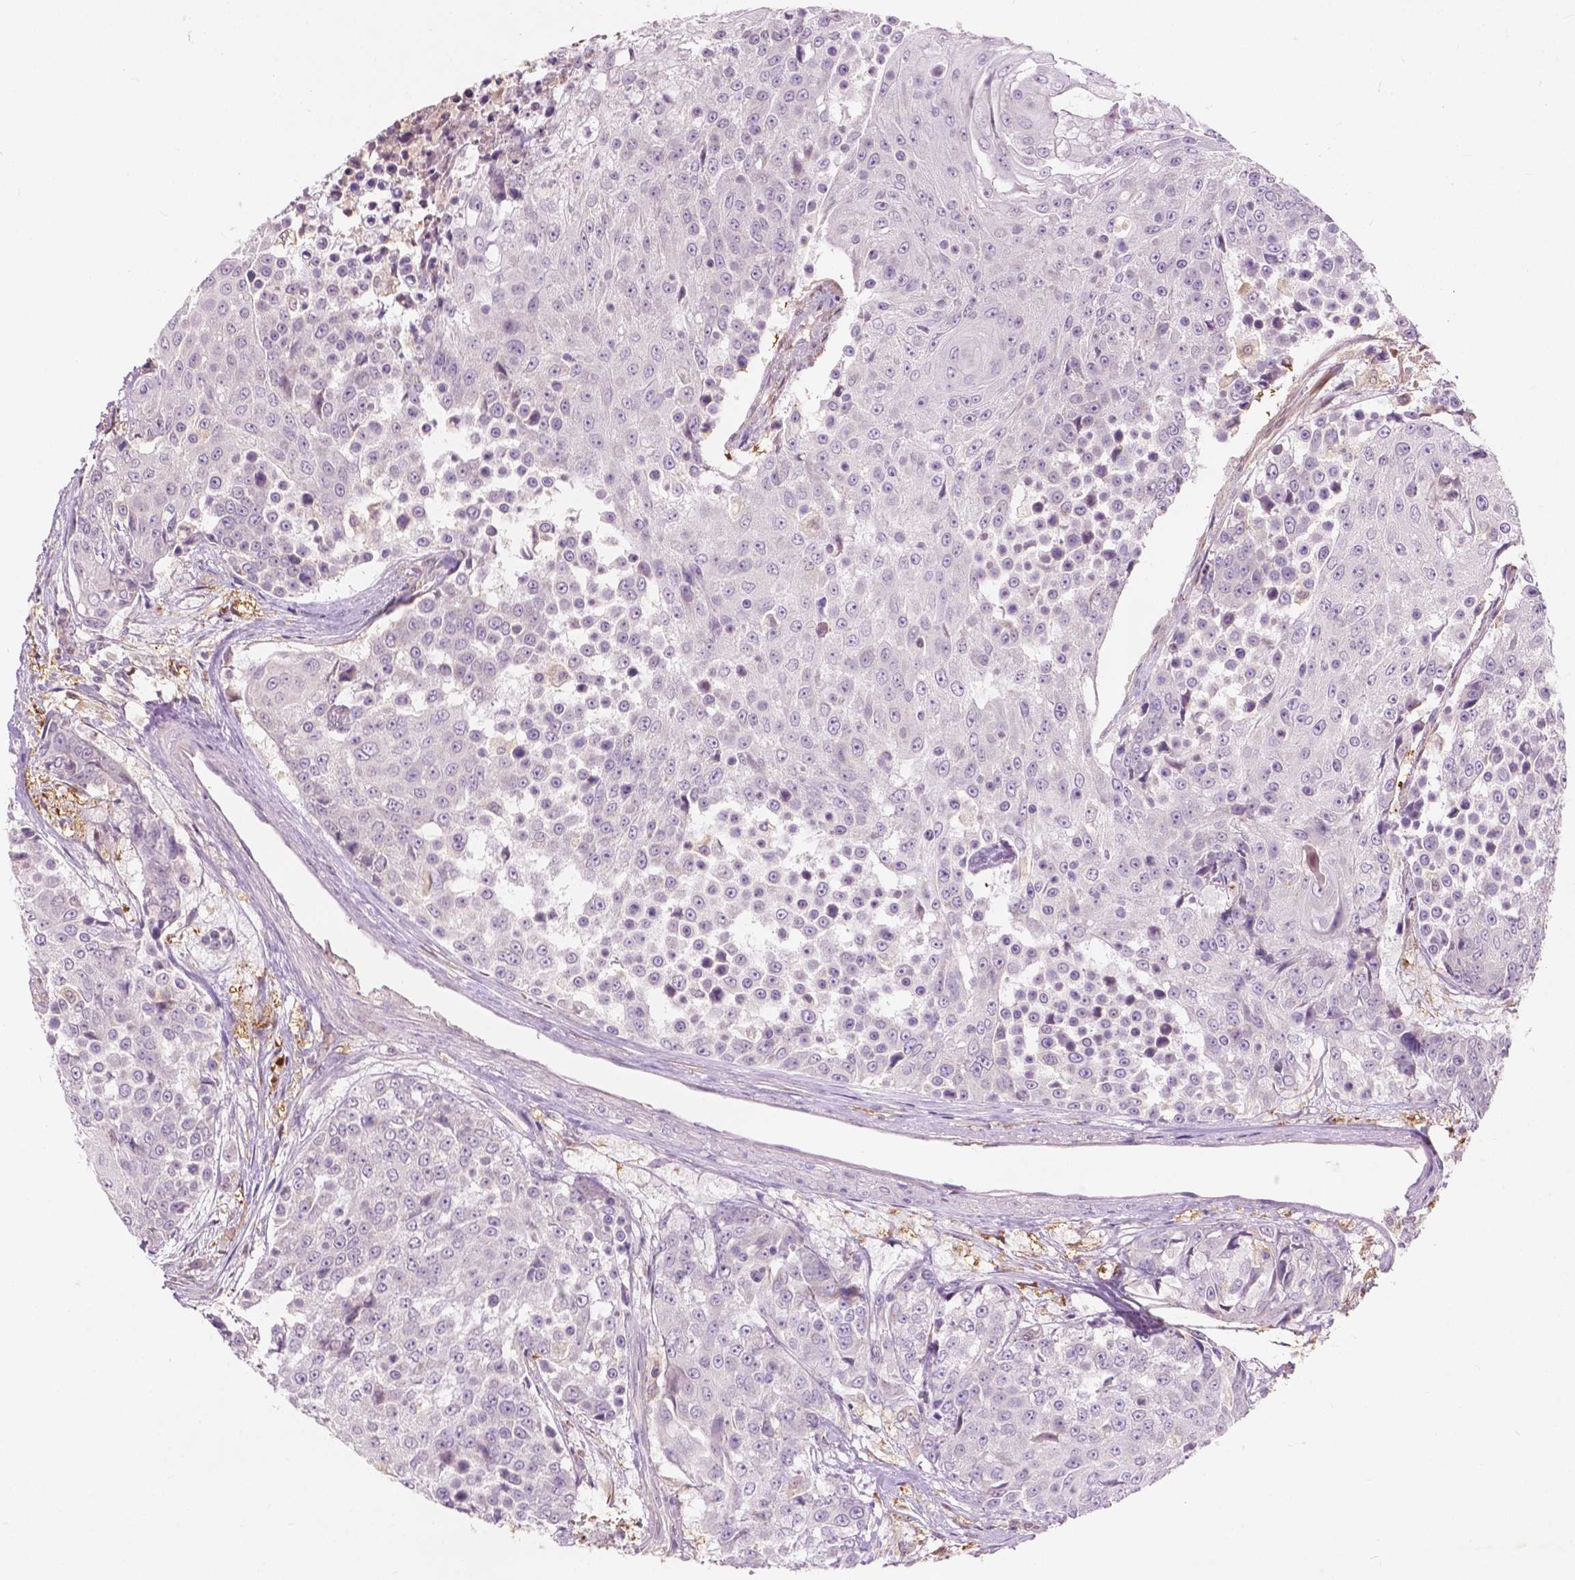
{"staining": {"intensity": "negative", "quantity": "none", "location": "none"}, "tissue": "urothelial cancer", "cell_type": "Tumor cells", "image_type": "cancer", "snomed": [{"axis": "morphology", "description": "Urothelial carcinoma, High grade"}, {"axis": "topography", "description": "Urinary bladder"}], "caption": "Tumor cells show no significant protein expression in urothelial carcinoma (high-grade). (DAB (3,3'-diaminobenzidine) IHC visualized using brightfield microscopy, high magnification).", "gene": "GPR37", "patient": {"sex": "female", "age": 63}}